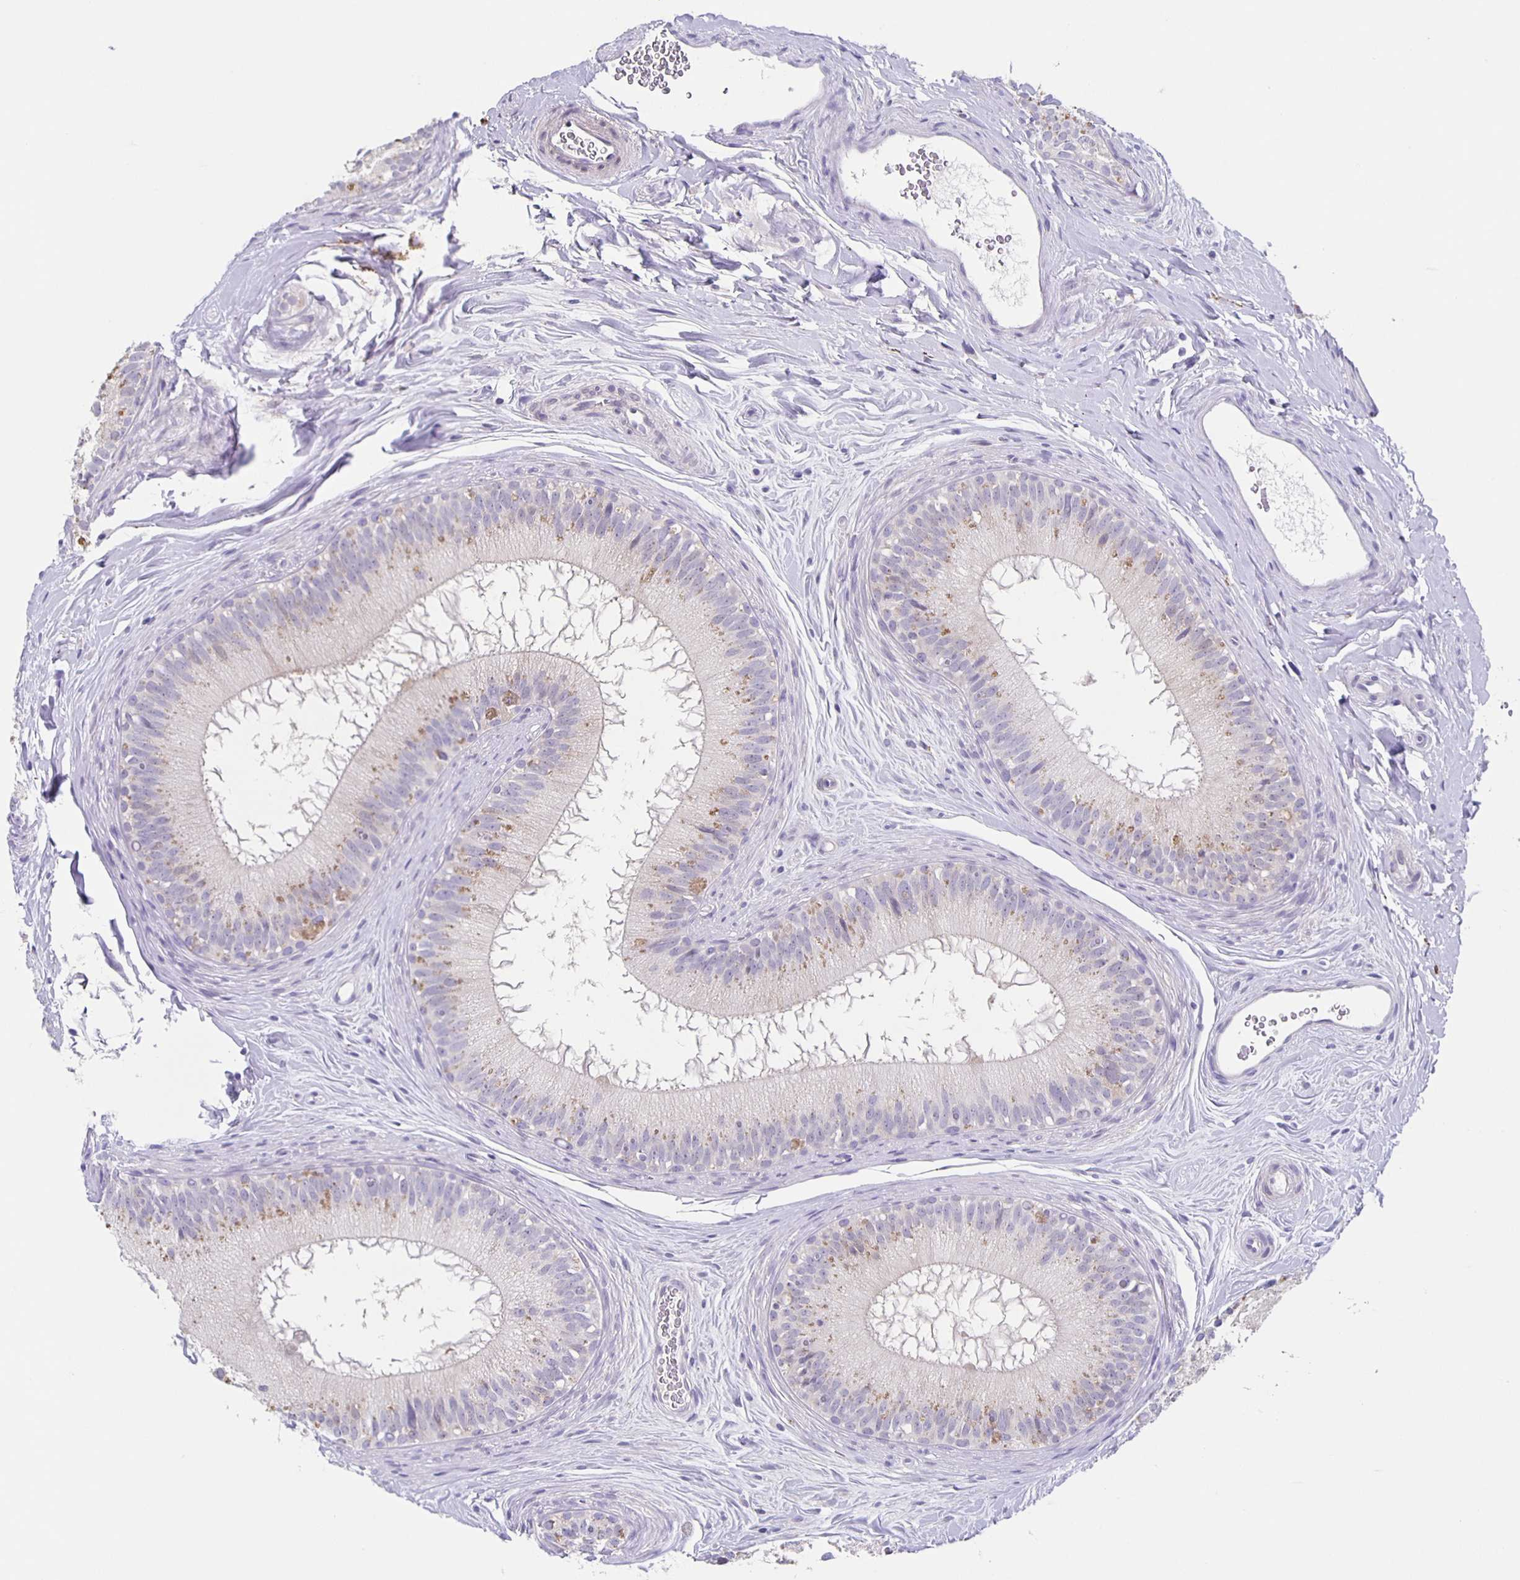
{"staining": {"intensity": "negative", "quantity": "none", "location": "none"}, "tissue": "epididymis", "cell_type": "Glandular cells", "image_type": "normal", "snomed": [{"axis": "morphology", "description": "Normal tissue, NOS"}, {"axis": "topography", "description": "Epididymis"}], "caption": "The immunohistochemistry micrograph has no significant positivity in glandular cells of epididymis.", "gene": "CARNS1", "patient": {"sex": "male", "age": 44}}